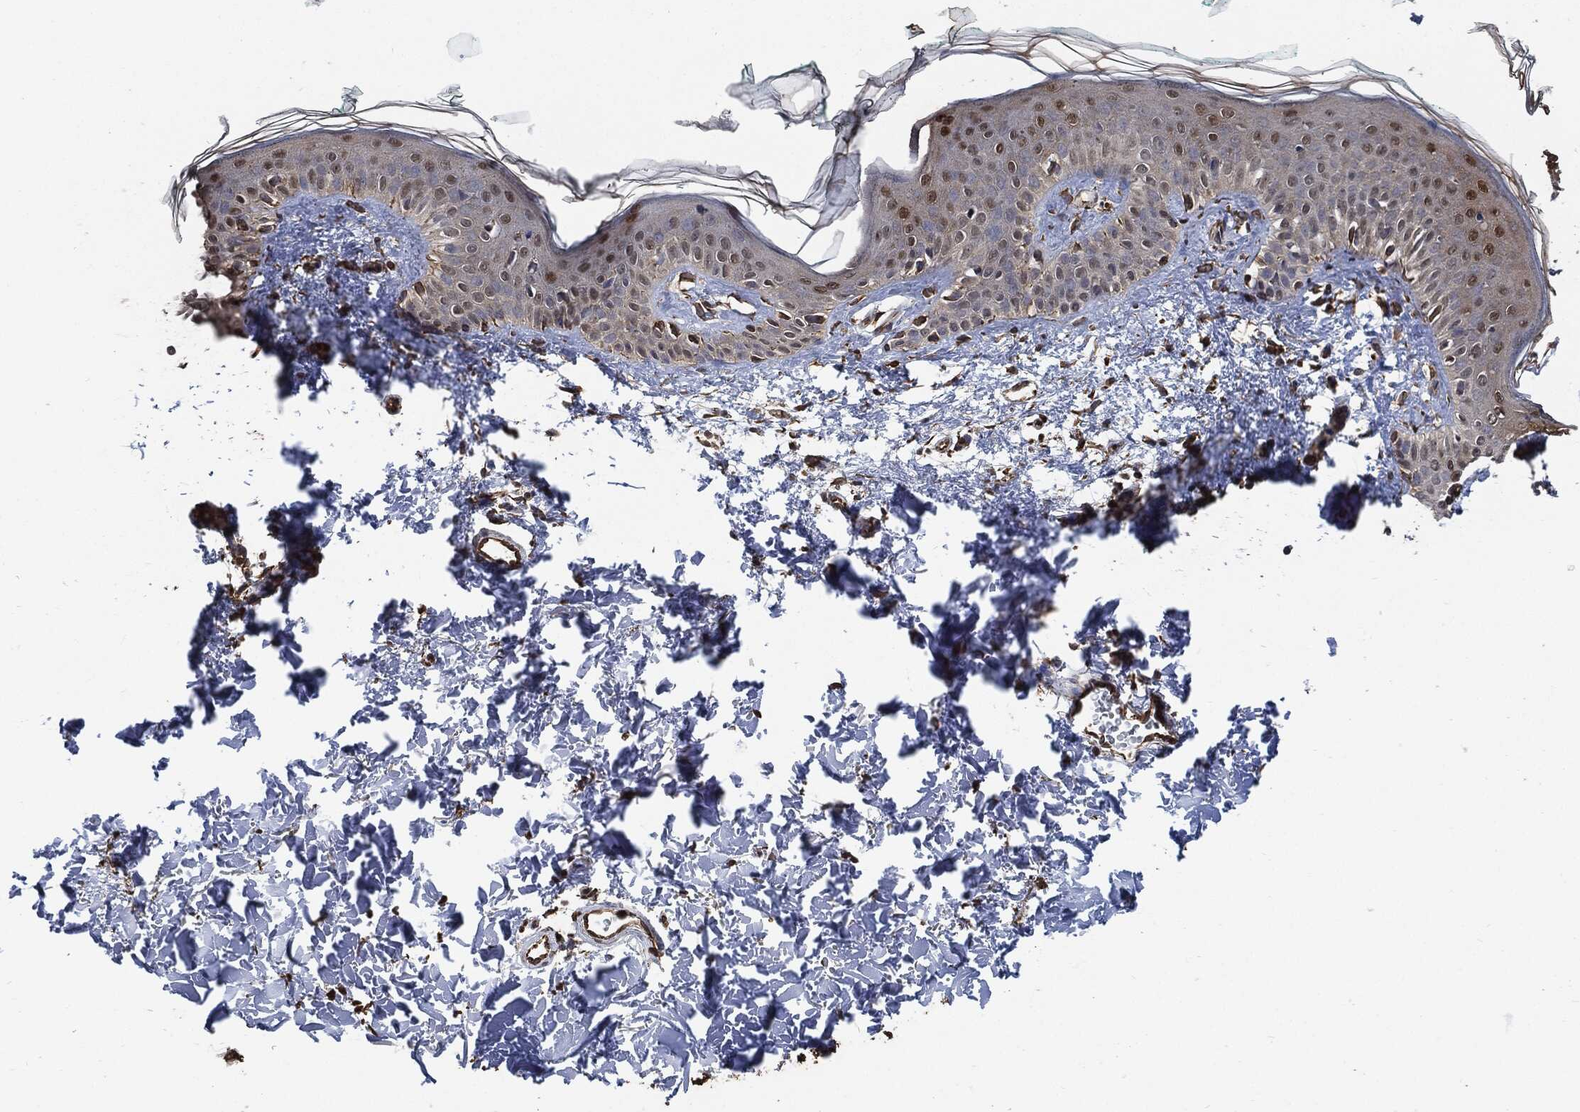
{"staining": {"intensity": "strong", "quantity": "<25%", "location": "cytoplasmic/membranous"}, "tissue": "skin", "cell_type": "Fibroblasts", "image_type": "normal", "snomed": [{"axis": "morphology", "description": "Normal tissue, NOS"}, {"axis": "morphology", "description": "Basal cell carcinoma"}, {"axis": "topography", "description": "Skin"}], "caption": "DAB (3,3'-diaminobenzidine) immunohistochemical staining of benign human skin exhibits strong cytoplasmic/membranous protein staining in approximately <25% of fibroblasts.", "gene": "S100A9", "patient": {"sex": "male", "age": 33}}